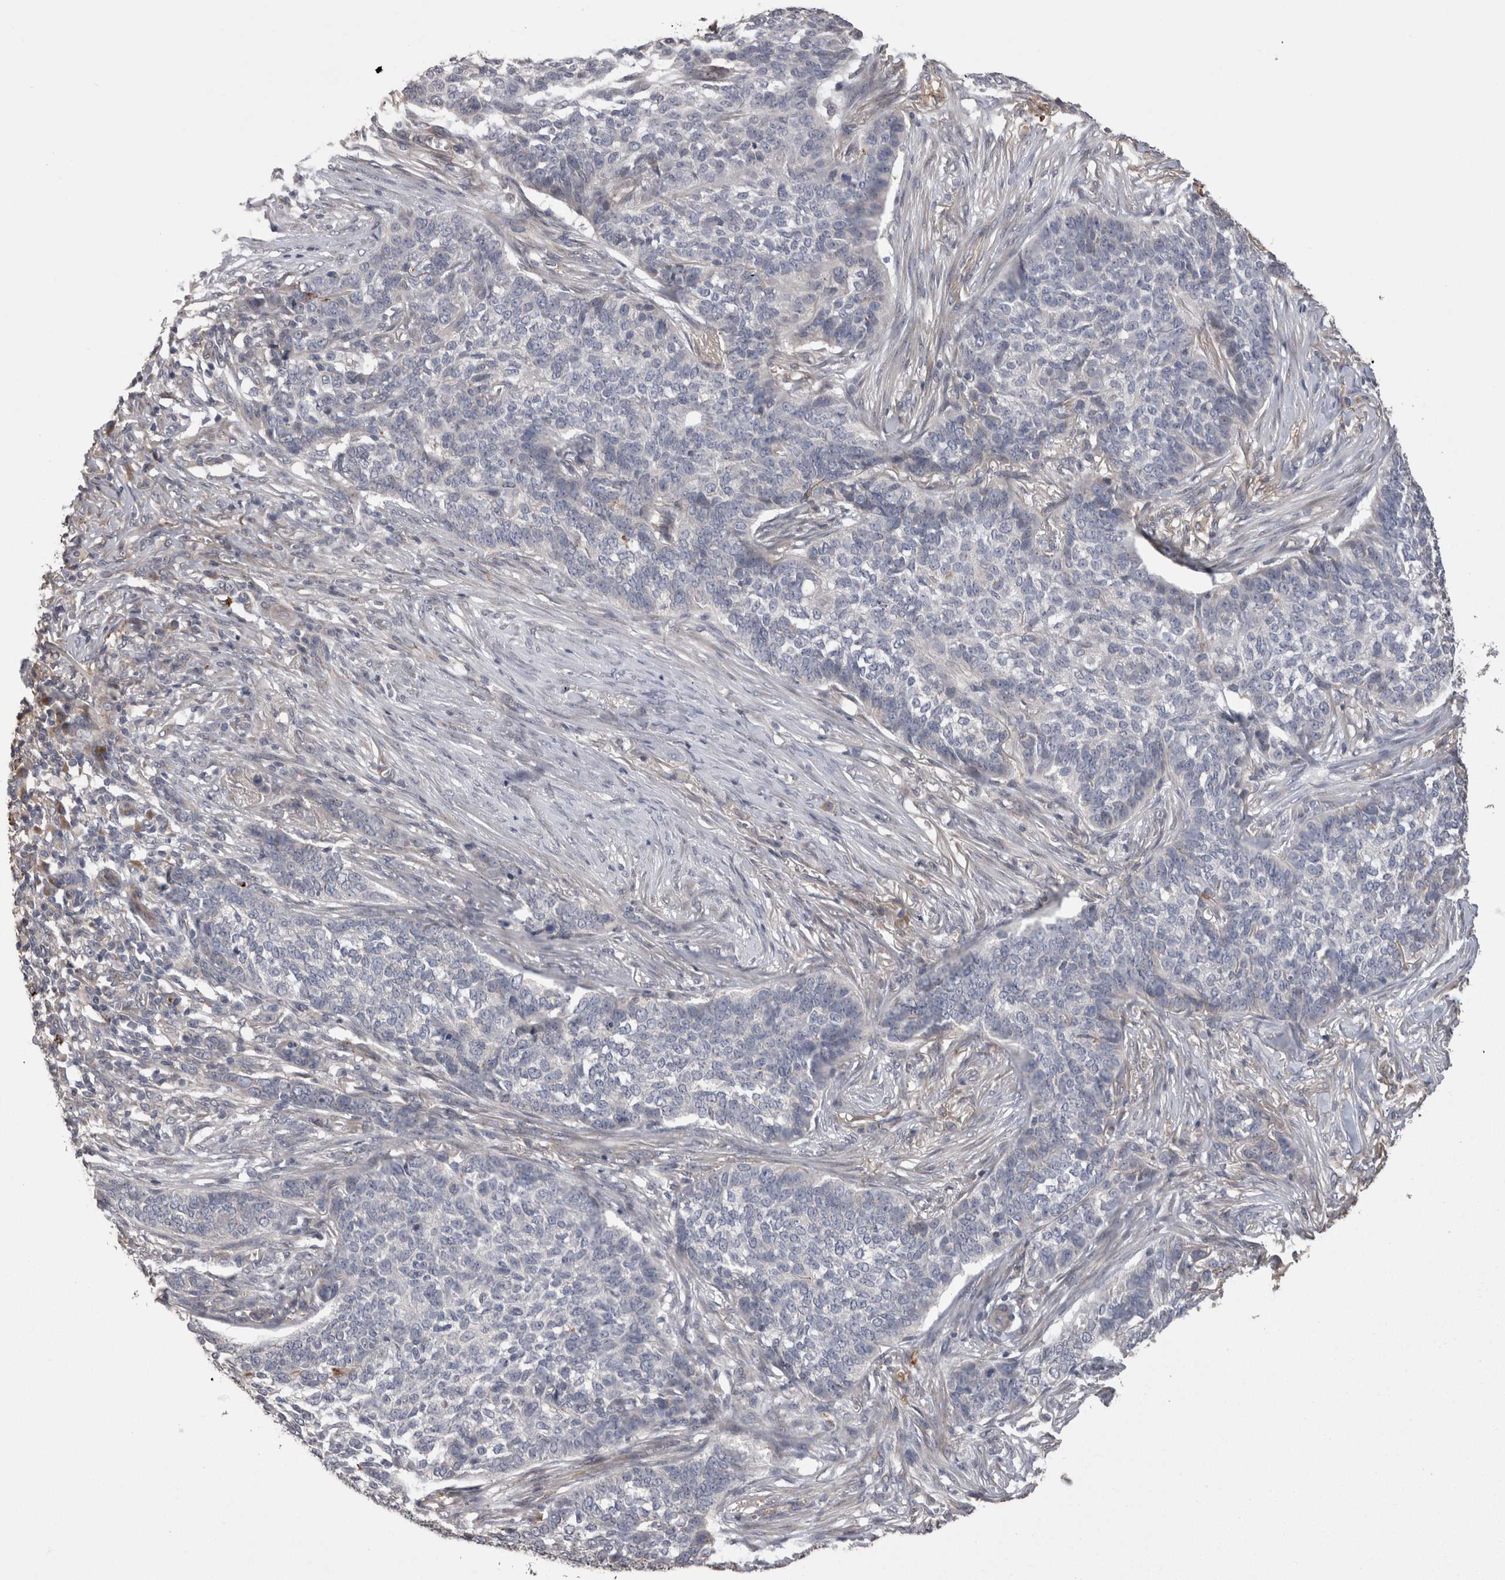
{"staining": {"intensity": "negative", "quantity": "none", "location": "none"}, "tissue": "skin cancer", "cell_type": "Tumor cells", "image_type": "cancer", "snomed": [{"axis": "morphology", "description": "Basal cell carcinoma"}, {"axis": "topography", "description": "Skin"}], "caption": "Tumor cells show no significant staining in skin cancer.", "gene": "STC1", "patient": {"sex": "male", "age": 85}}